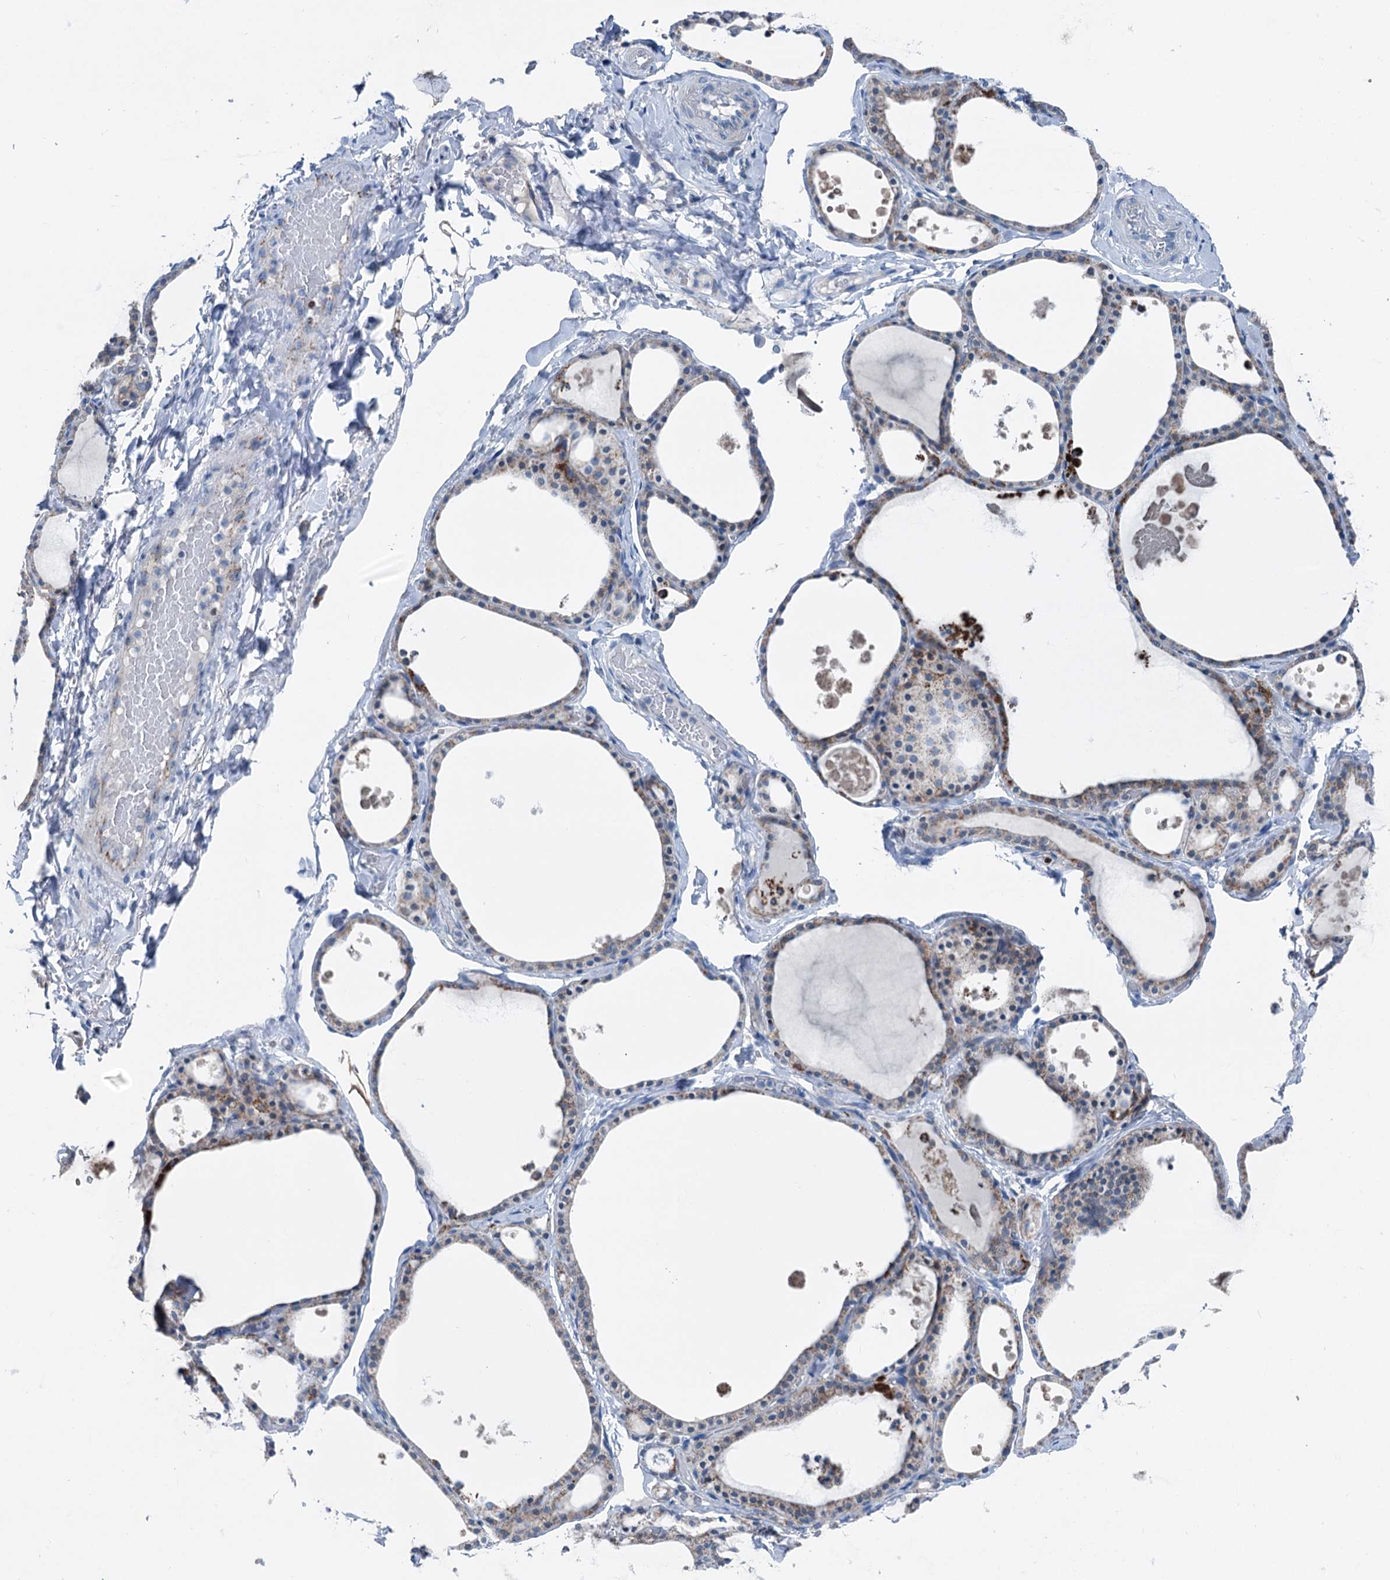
{"staining": {"intensity": "moderate", "quantity": "25%-75%", "location": "cytoplasmic/membranous"}, "tissue": "thyroid gland", "cell_type": "Glandular cells", "image_type": "normal", "snomed": [{"axis": "morphology", "description": "Normal tissue, NOS"}, {"axis": "topography", "description": "Thyroid gland"}], "caption": "Immunohistochemical staining of benign thyroid gland shows 25%-75% levels of moderate cytoplasmic/membranous protein staining in approximately 25%-75% of glandular cells.", "gene": "ELP4", "patient": {"sex": "male", "age": 56}}